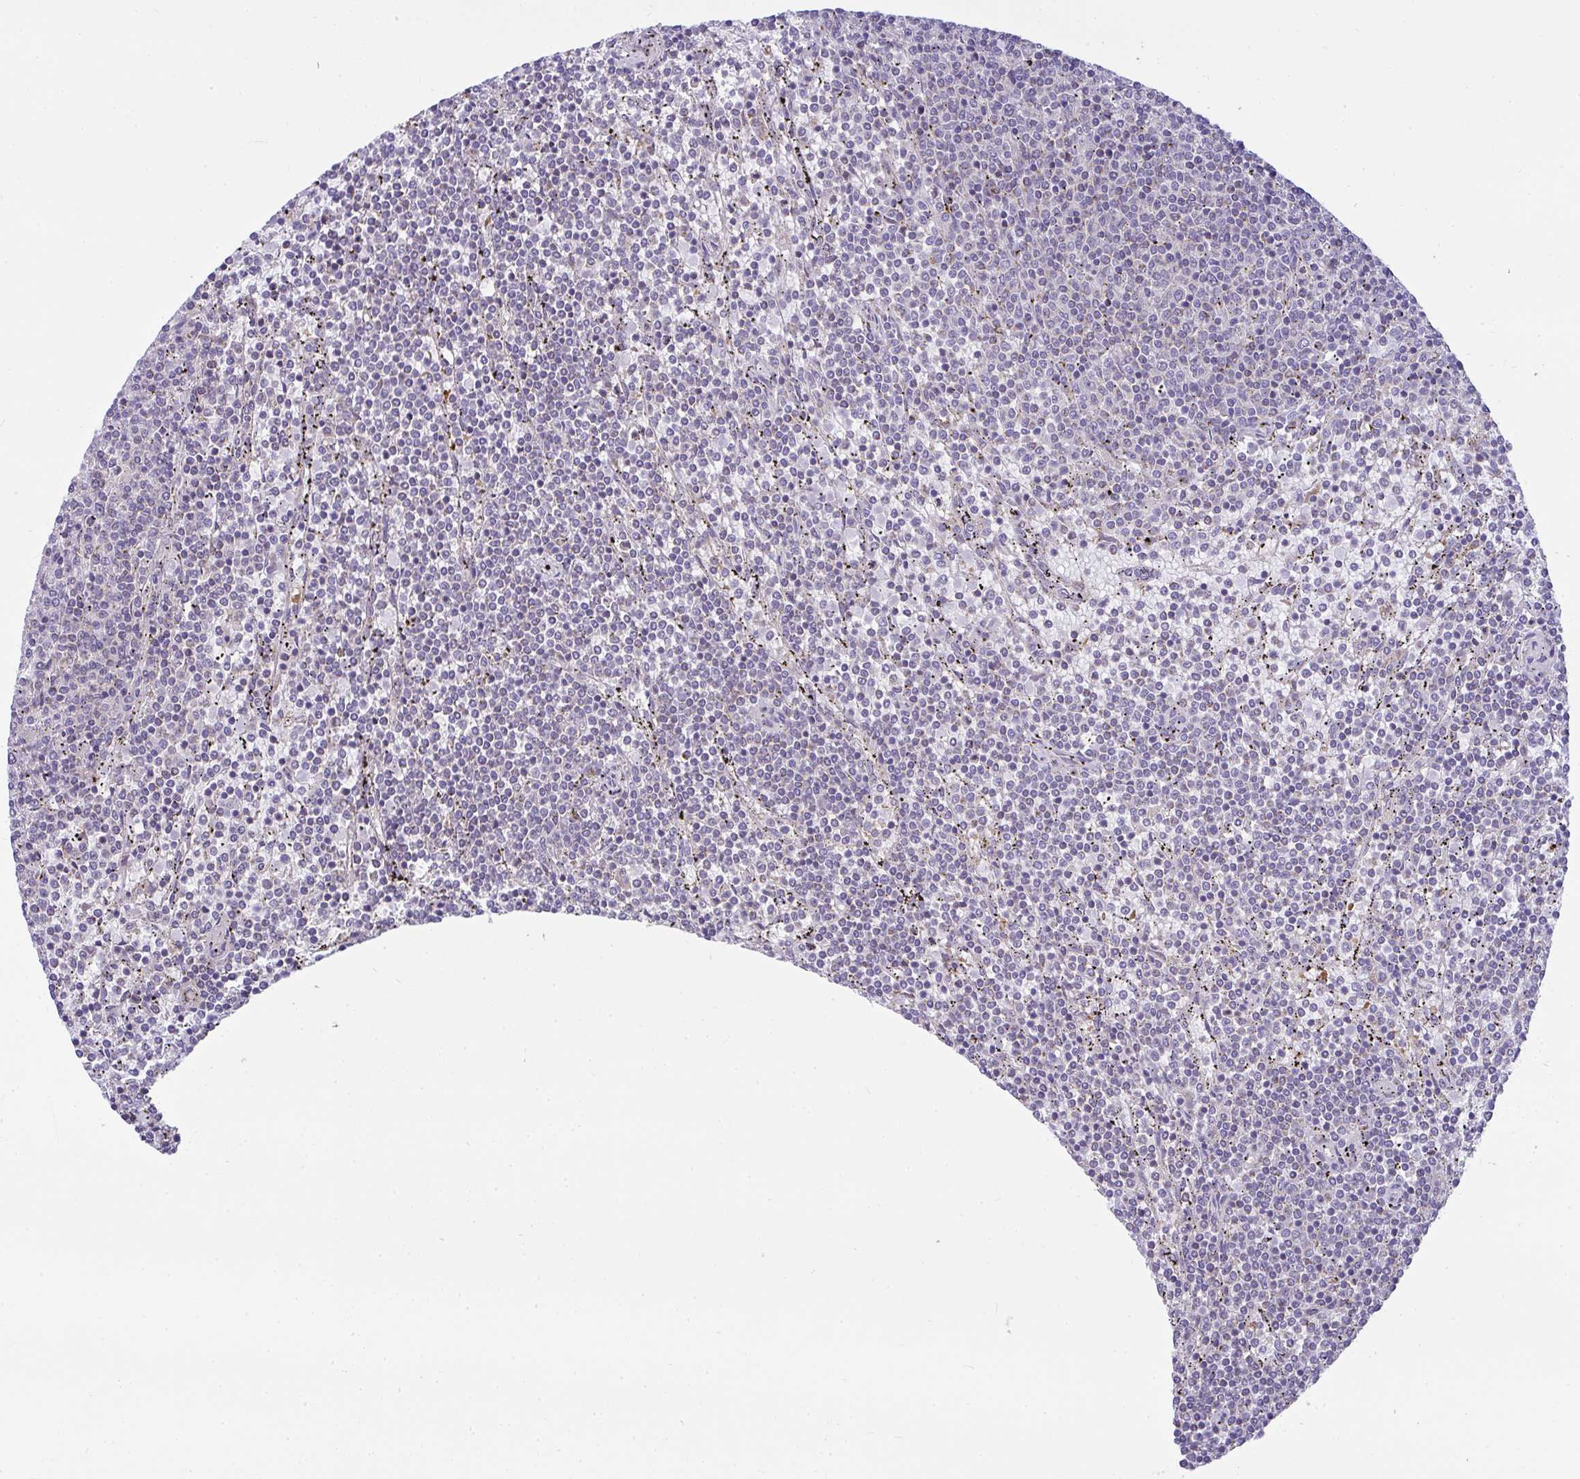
{"staining": {"intensity": "negative", "quantity": "none", "location": "none"}, "tissue": "lymphoma", "cell_type": "Tumor cells", "image_type": "cancer", "snomed": [{"axis": "morphology", "description": "Malignant lymphoma, non-Hodgkin's type, Low grade"}, {"axis": "topography", "description": "Spleen"}], "caption": "Human malignant lymphoma, non-Hodgkin's type (low-grade) stained for a protein using immunohistochemistry (IHC) reveals no positivity in tumor cells.", "gene": "SRRM4", "patient": {"sex": "female", "age": 50}}